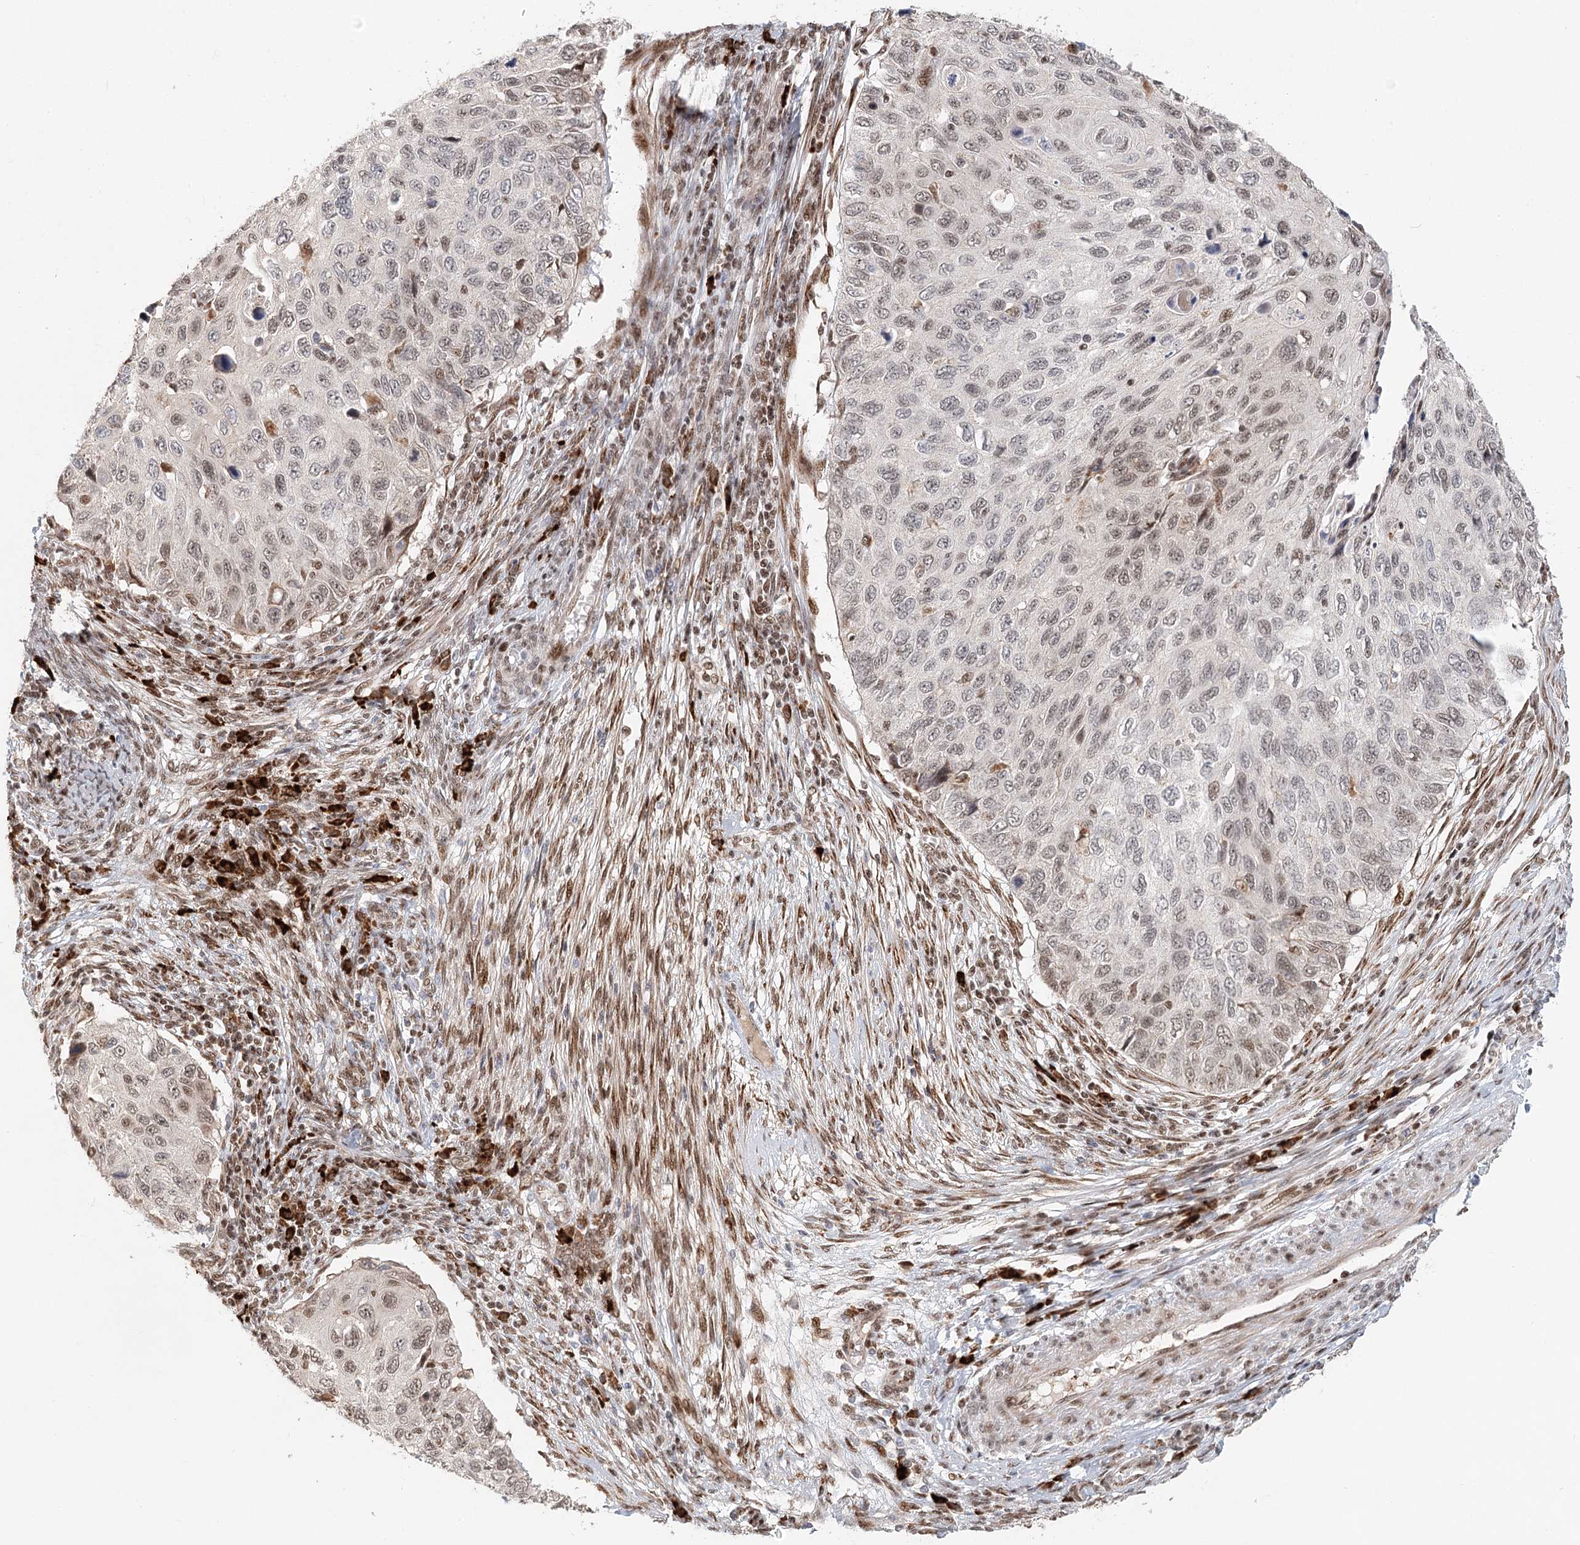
{"staining": {"intensity": "weak", "quantity": ">75%", "location": "nuclear"}, "tissue": "cervical cancer", "cell_type": "Tumor cells", "image_type": "cancer", "snomed": [{"axis": "morphology", "description": "Squamous cell carcinoma, NOS"}, {"axis": "topography", "description": "Cervix"}], "caption": "Protein expression by IHC displays weak nuclear staining in about >75% of tumor cells in cervical cancer.", "gene": "BNIP5", "patient": {"sex": "female", "age": 70}}